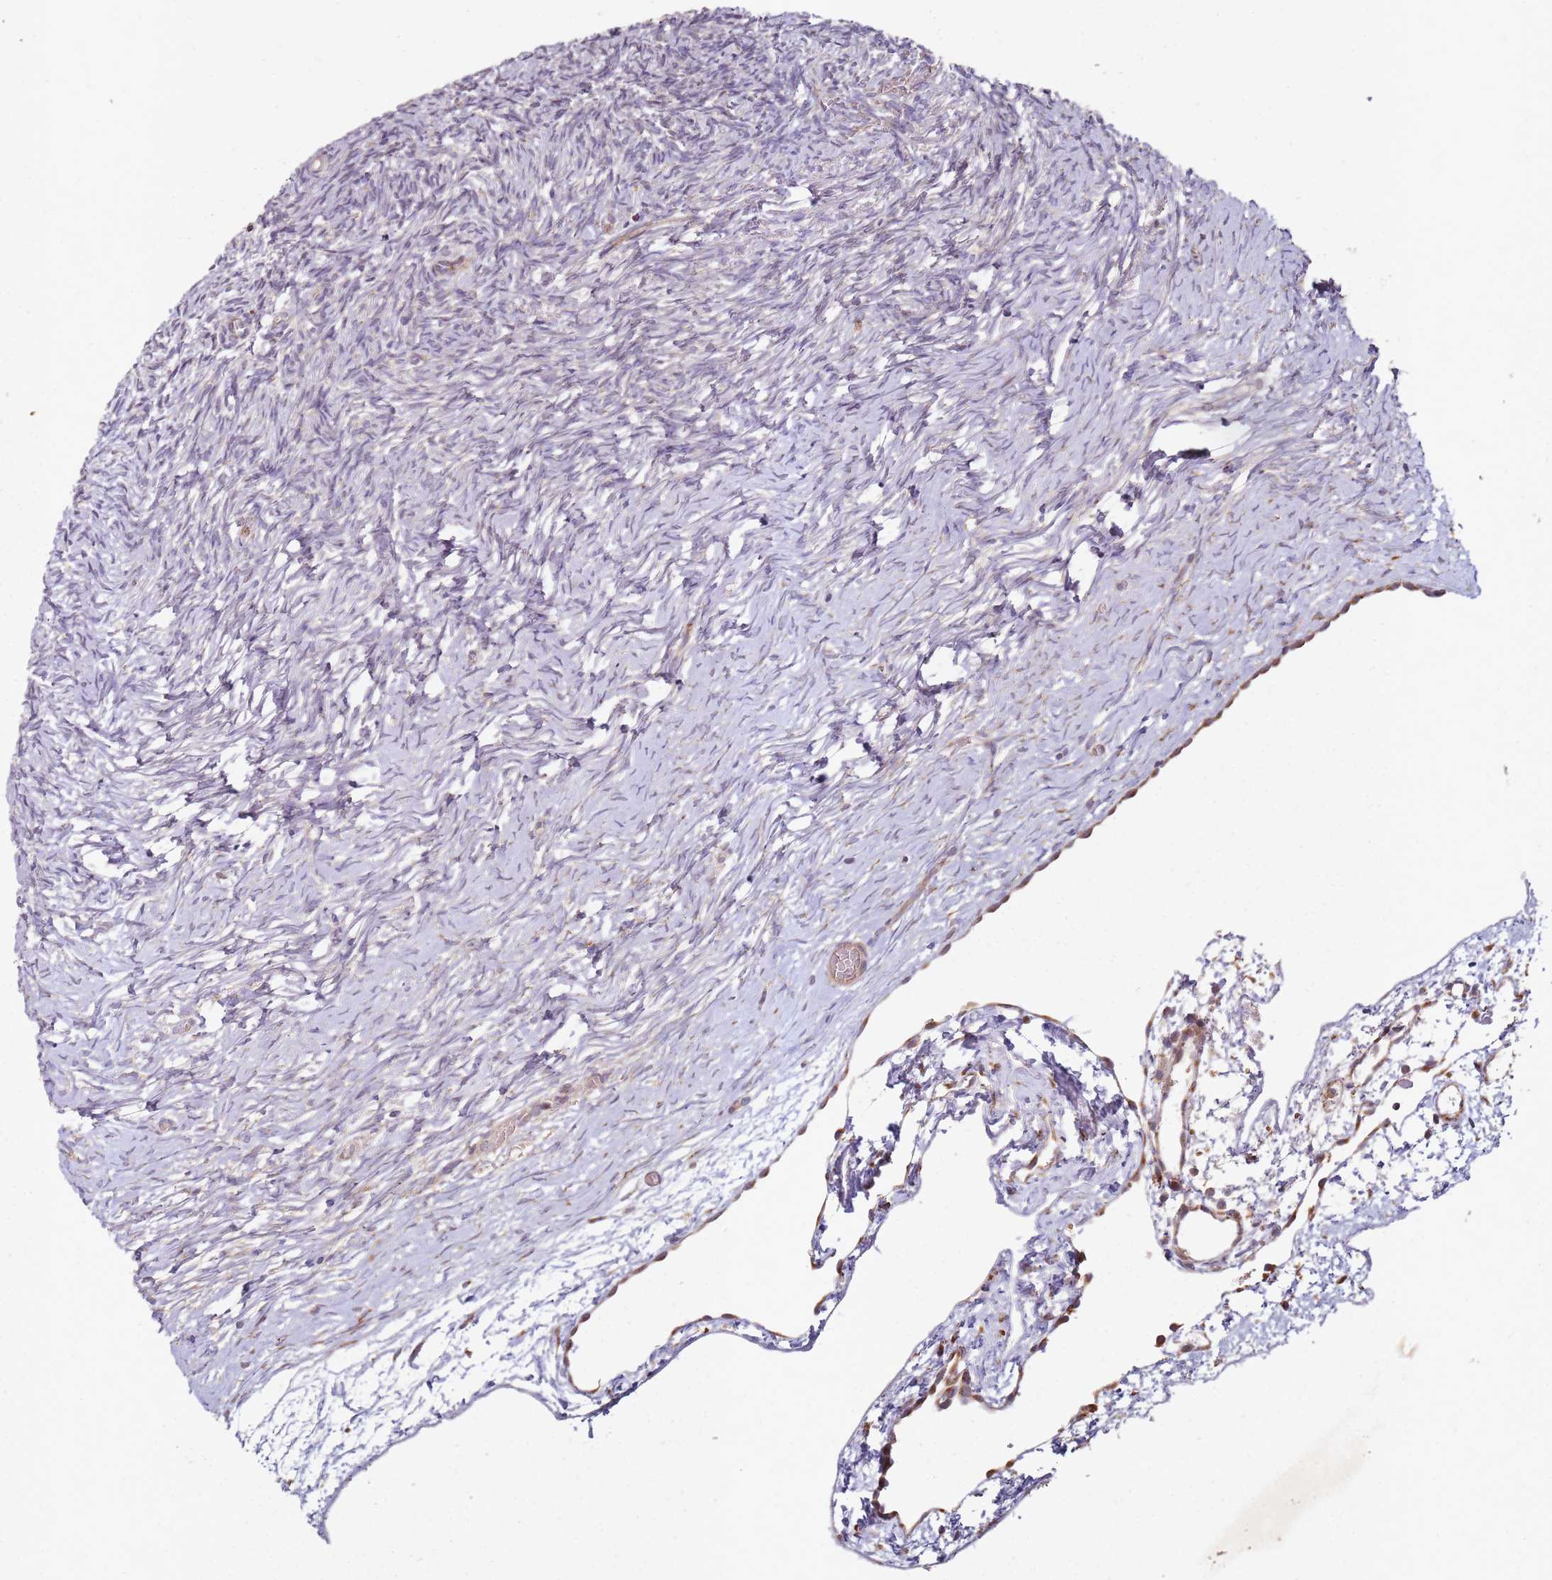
{"staining": {"intensity": "moderate", "quantity": ">75%", "location": "cytoplasmic/membranous"}, "tissue": "ovary", "cell_type": "Follicle cells", "image_type": "normal", "snomed": [{"axis": "morphology", "description": "Normal tissue, NOS"}, {"axis": "topography", "description": "Ovary"}], "caption": "The photomicrograph shows immunohistochemical staining of normal ovary. There is moderate cytoplasmic/membranous staining is seen in about >75% of follicle cells. (DAB (3,3'-diaminobenzidine) IHC with brightfield microscopy, high magnification).", "gene": "ARFRP1", "patient": {"sex": "female", "age": 39}}